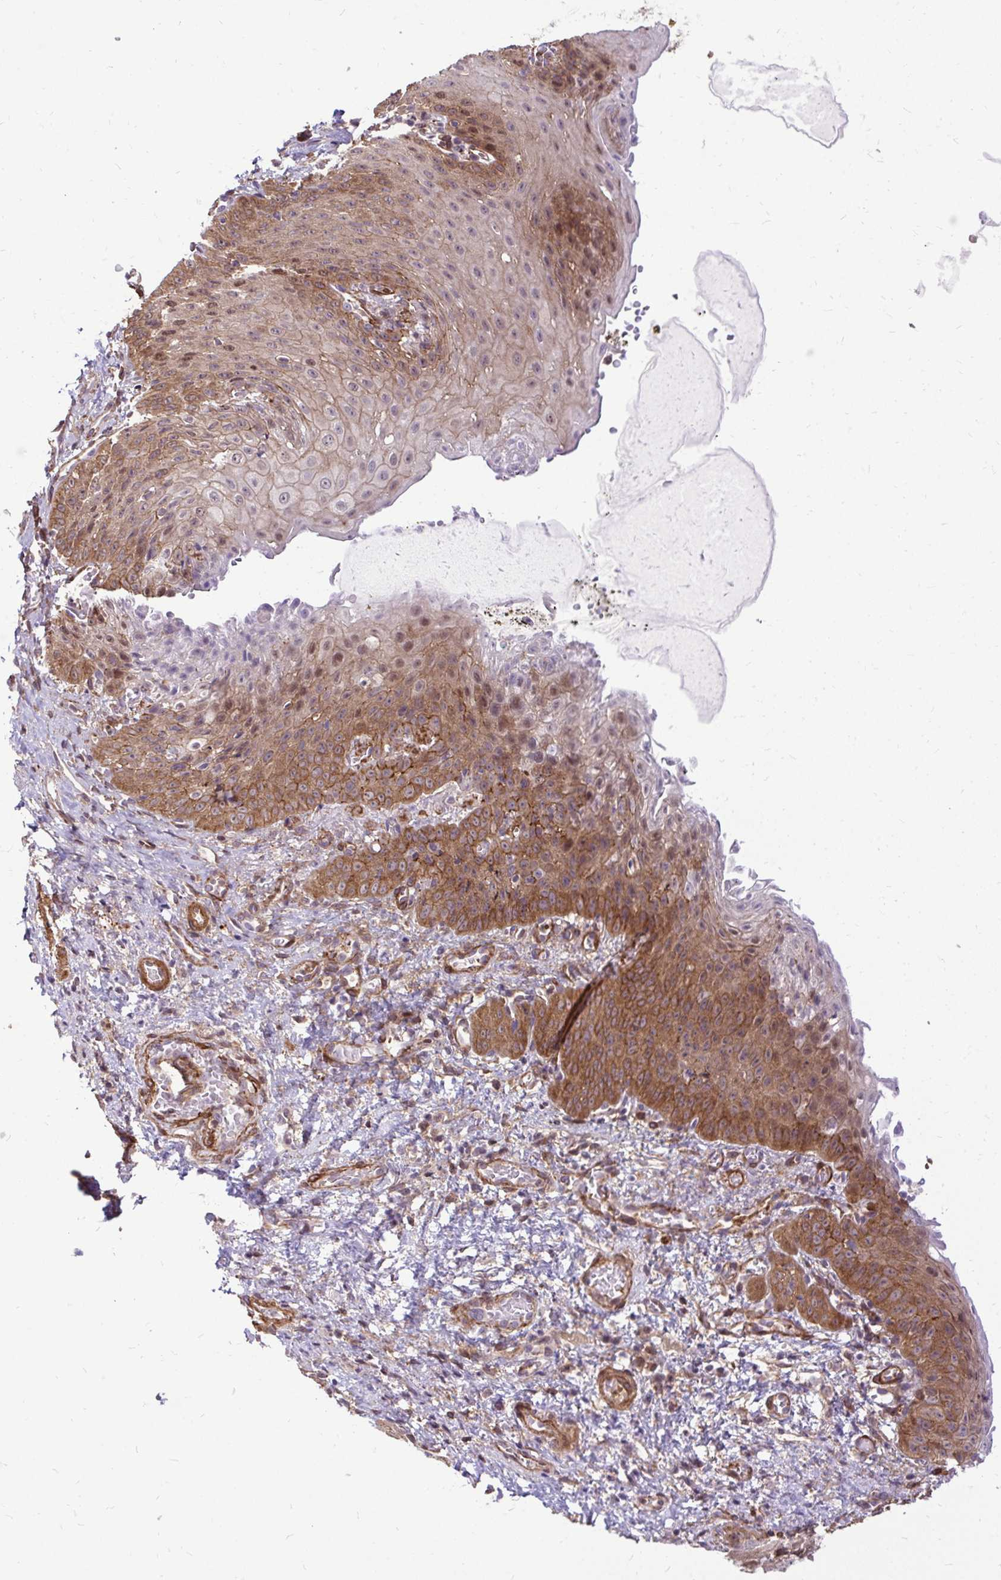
{"staining": {"intensity": "moderate", "quantity": "25%-75%", "location": "cytoplasmic/membranous,nuclear"}, "tissue": "esophagus", "cell_type": "Squamous epithelial cells", "image_type": "normal", "snomed": [{"axis": "morphology", "description": "Normal tissue, NOS"}, {"axis": "topography", "description": "Esophagus"}], "caption": "Esophagus stained for a protein (brown) shows moderate cytoplasmic/membranous,nuclear positive staining in approximately 25%-75% of squamous epithelial cells.", "gene": "TRIP6", "patient": {"sex": "male", "age": 71}}